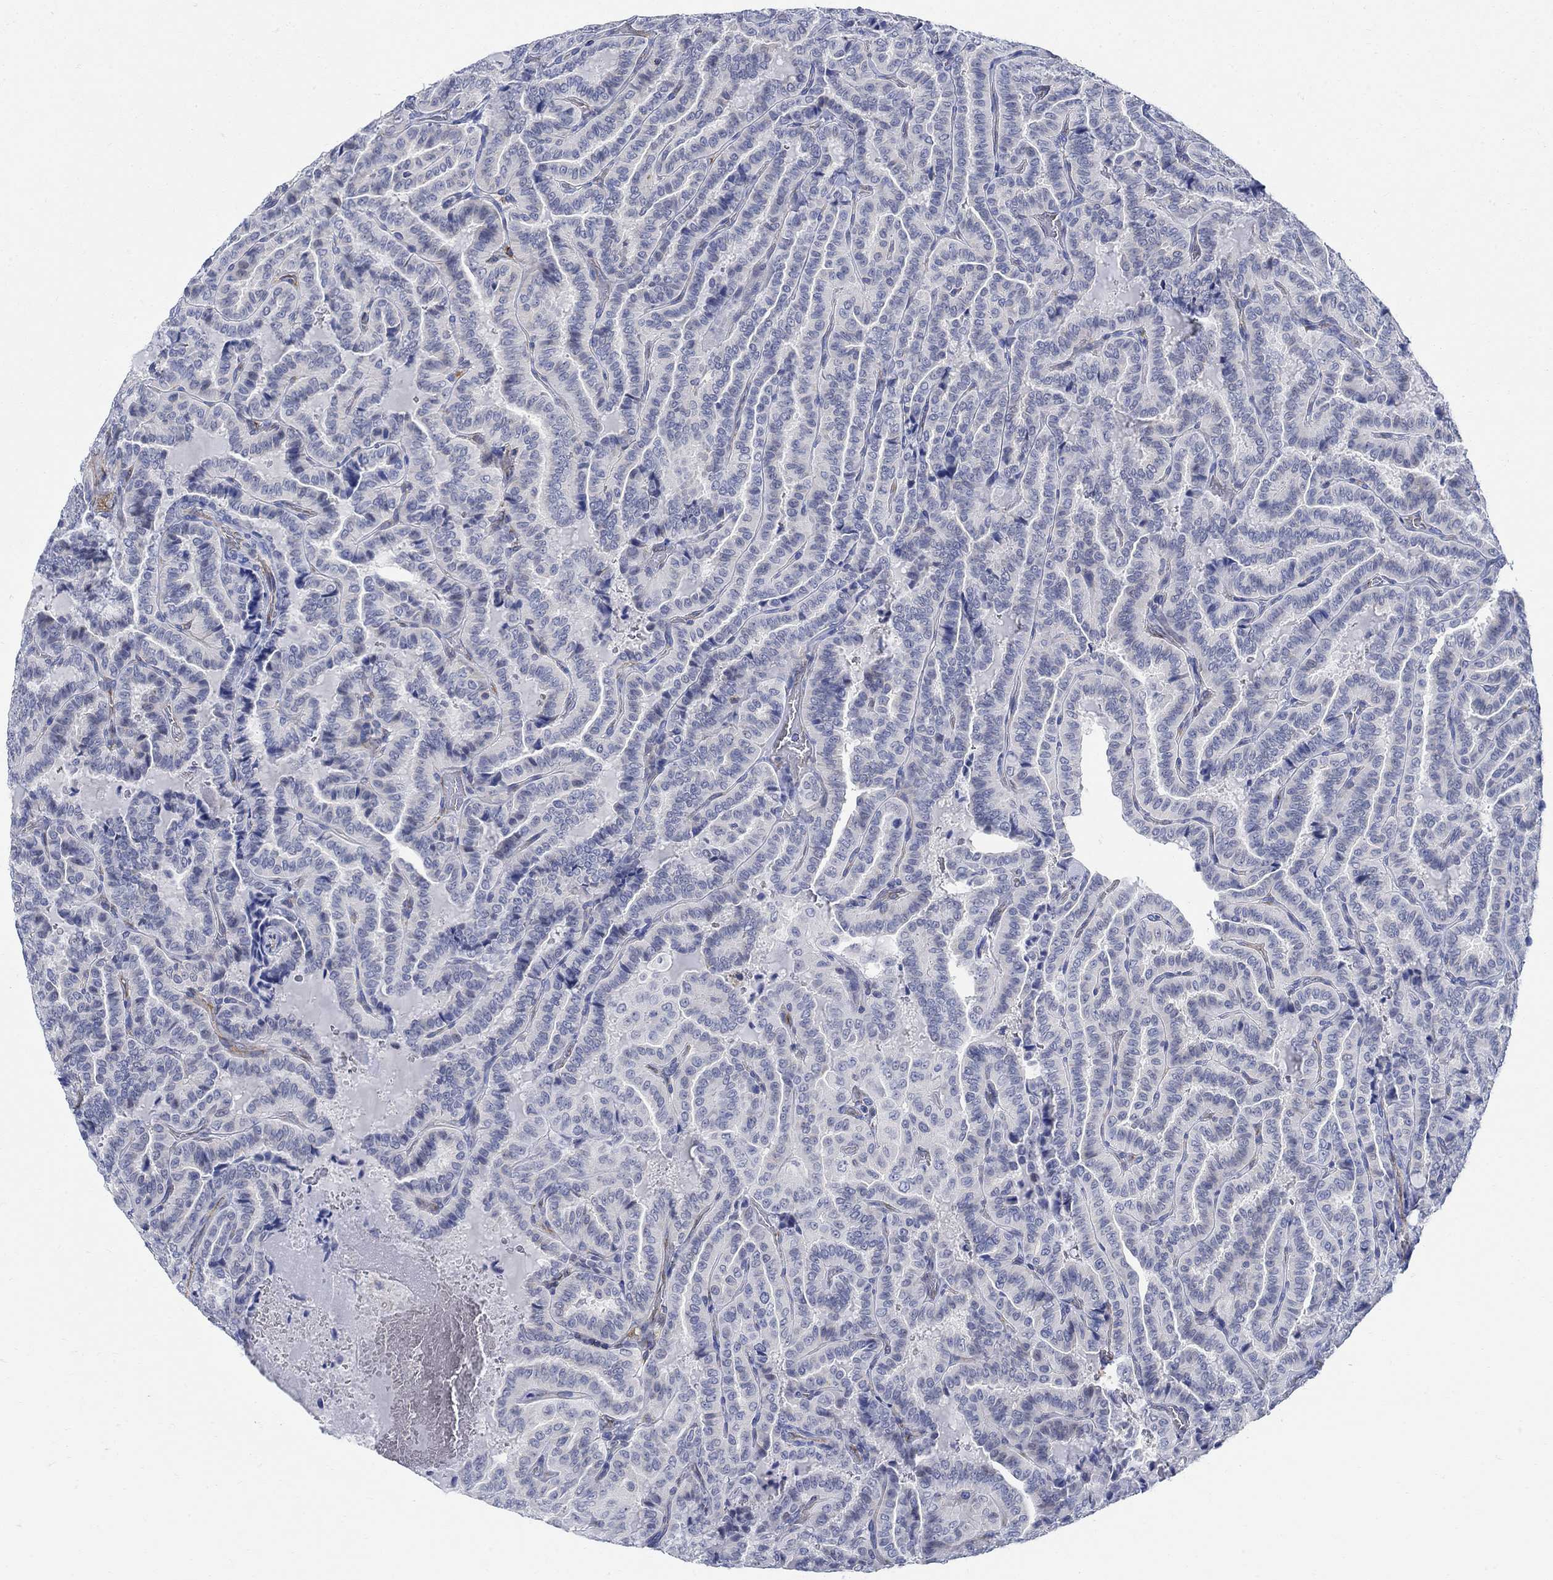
{"staining": {"intensity": "negative", "quantity": "none", "location": "none"}, "tissue": "thyroid cancer", "cell_type": "Tumor cells", "image_type": "cancer", "snomed": [{"axis": "morphology", "description": "Papillary adenocarcinoma, NOS"}, {"axis": "topography", "description": "Thyroid gland"}], "caption": "IHC histopathology image of neoplastic tissue: human thyroid cancer stained with DAB exhibits no significant protein positivity in tumor cells.", "gene": "PHF21B", "patient": {"sex": "female", "age": 39}}